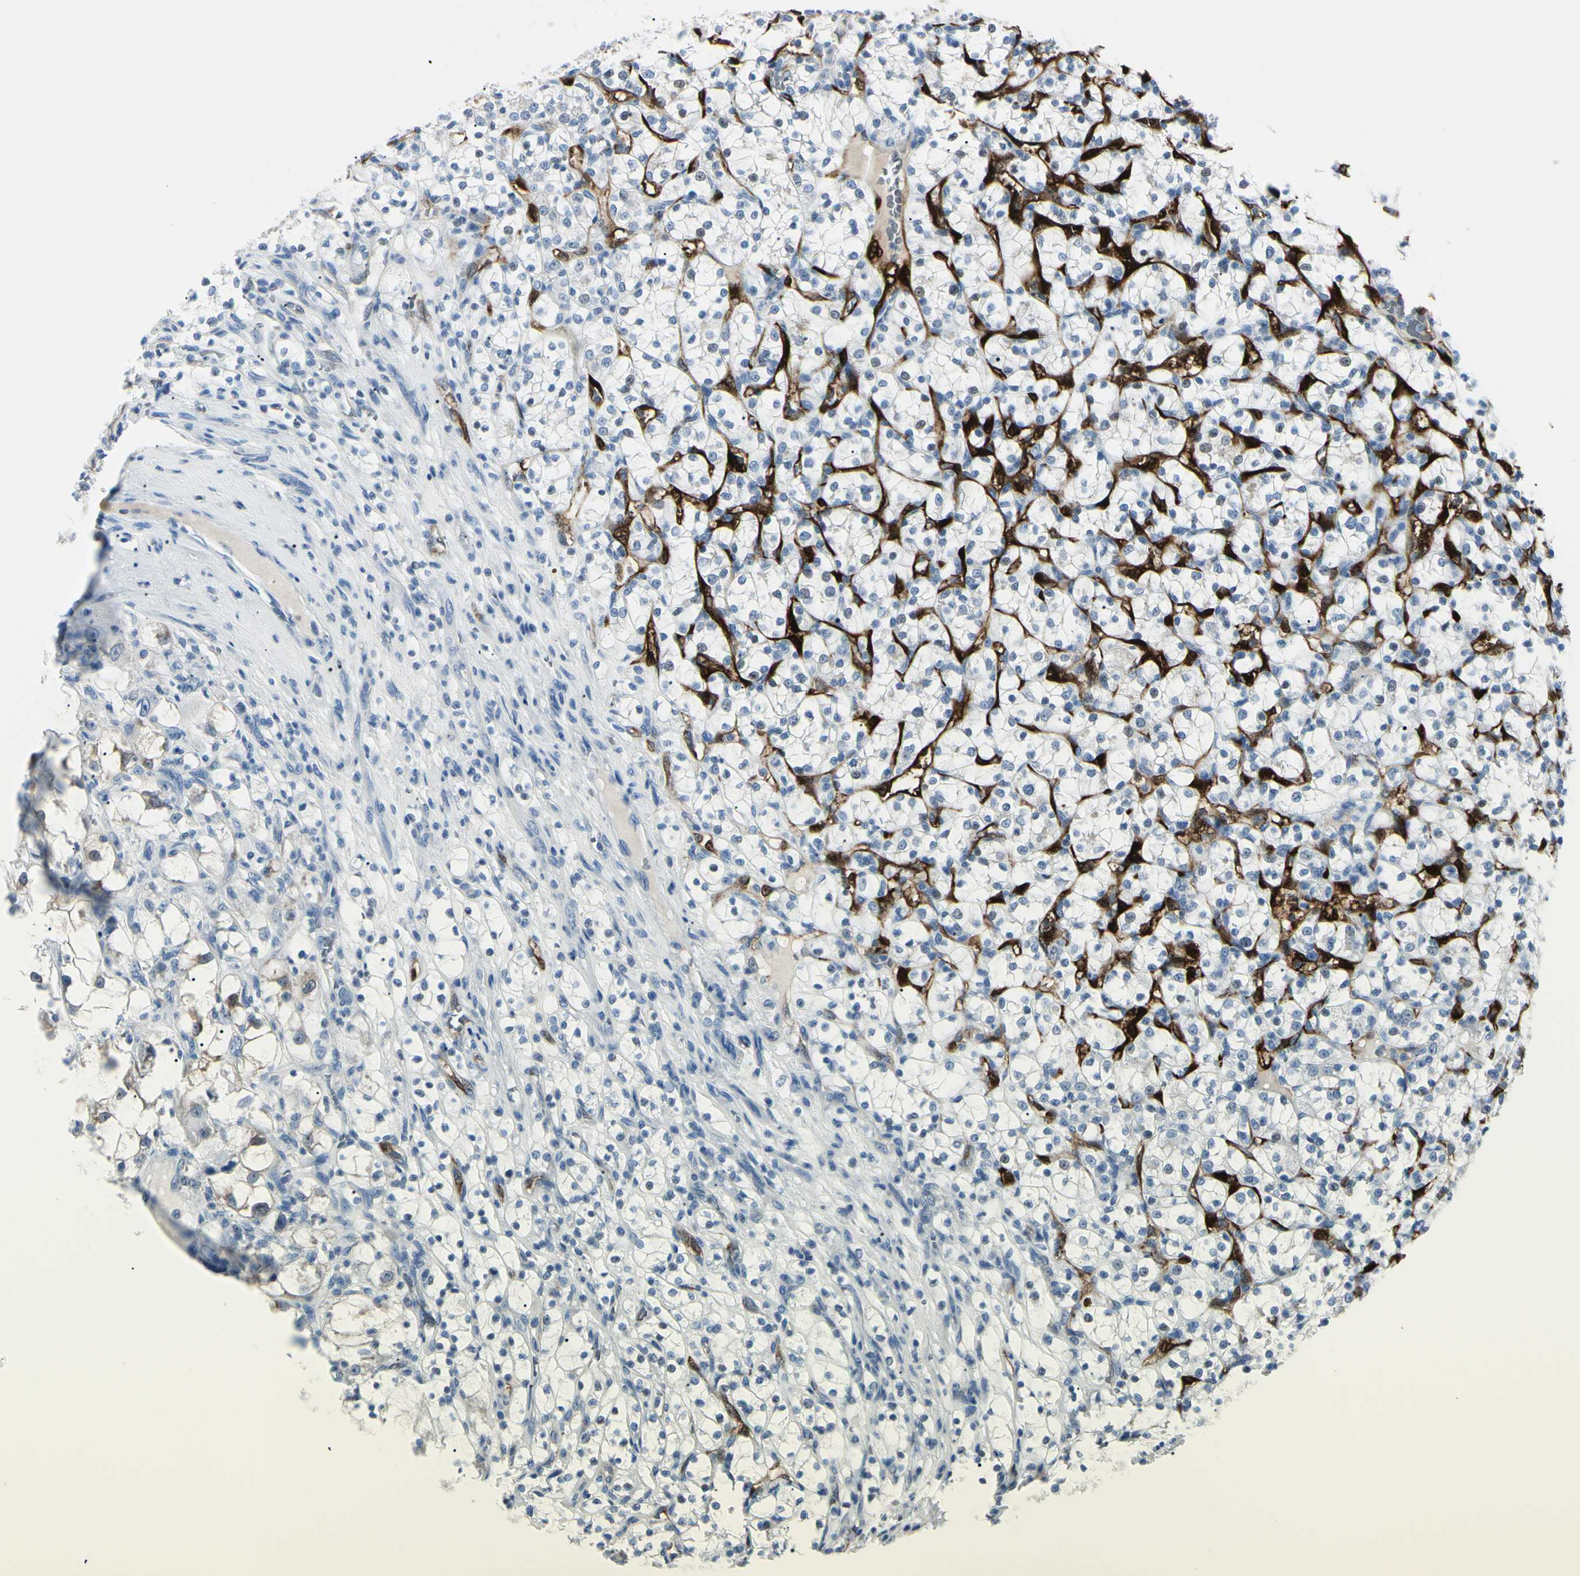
{"staining": {"intensity": "negative", "quantity": "none", "location": "none"}, "tissue": "renal cancer", "cell_type": "Tumor cells", "image_type": "cancer", "snomed": [{"axis": "morphology", "description": "Adenocarcinoma, NOS"}, {"axis": "topography", "description": "Kidney"}], "caption": "This micrograph is of adenocarcinoma (renal) stained with immunohistochemistry to label a protein in brown with the nuclei are counter-stained blue. There is no staining in tumor cells.", "gene": "CA2", "patient": {"sex": "female", "age": 69}}